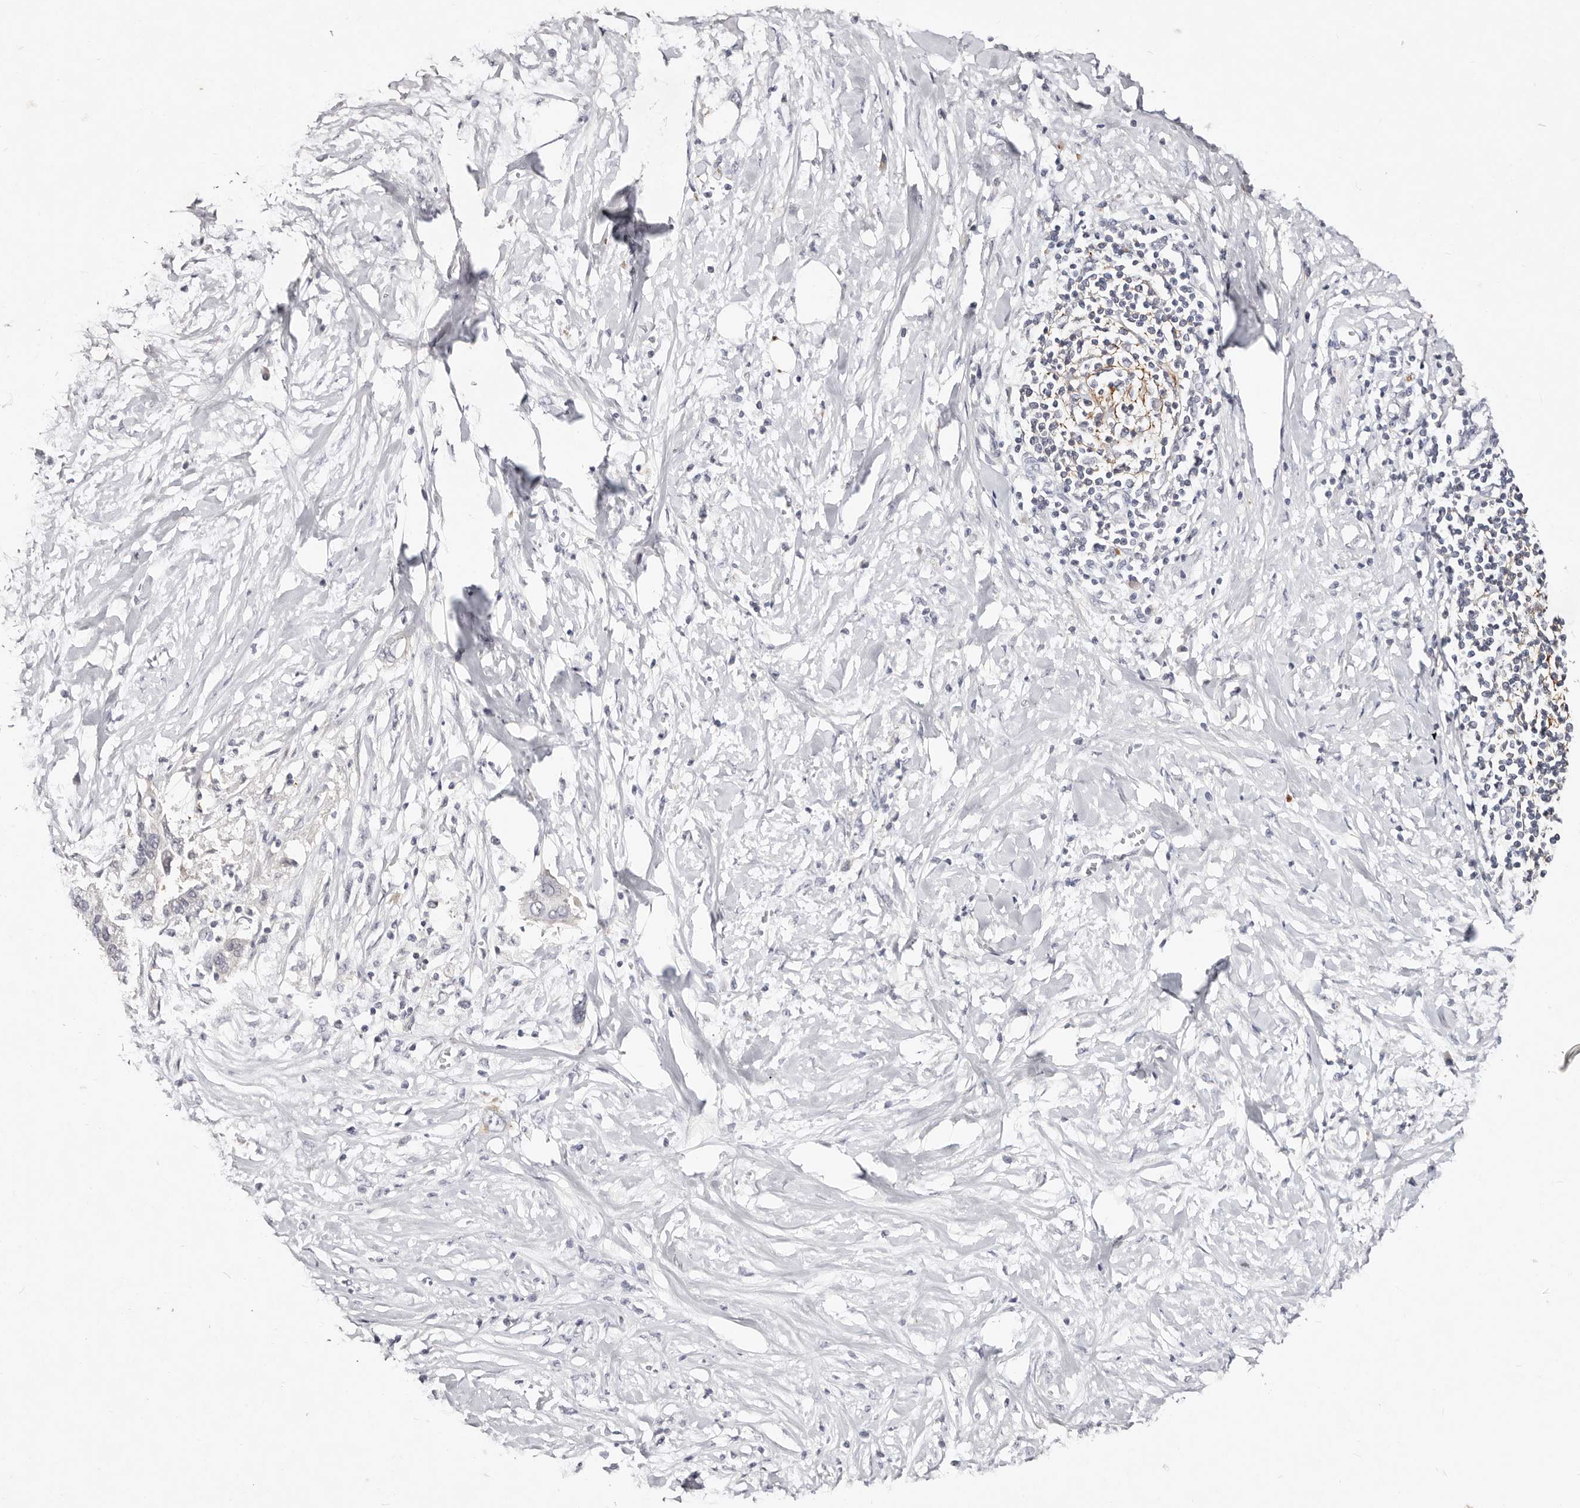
{"staining": {"intensity": "negative", "quantity": "none", "location": "none"}, "tissue": "pancreatic cancer", "cell_type": "Tumor cells", "image_type": "cancer", "snomed": [{"axis": "morphology", "description": "Normal tissue, NOS"}, {"axis": "morphology", "description": "Adenocarcinoma, NOS"}, {"axis": "topography", "description": "Pancreas"}, {"axis": "topography", "description": "Peripheral nerve tissue"}], "caption": "A photomicrograph of human pancreatic adenocarcinoma is negative for staining in tumor cells.", "gene": "MRPS33", "patient": {"sex": "male", "age": 59}}